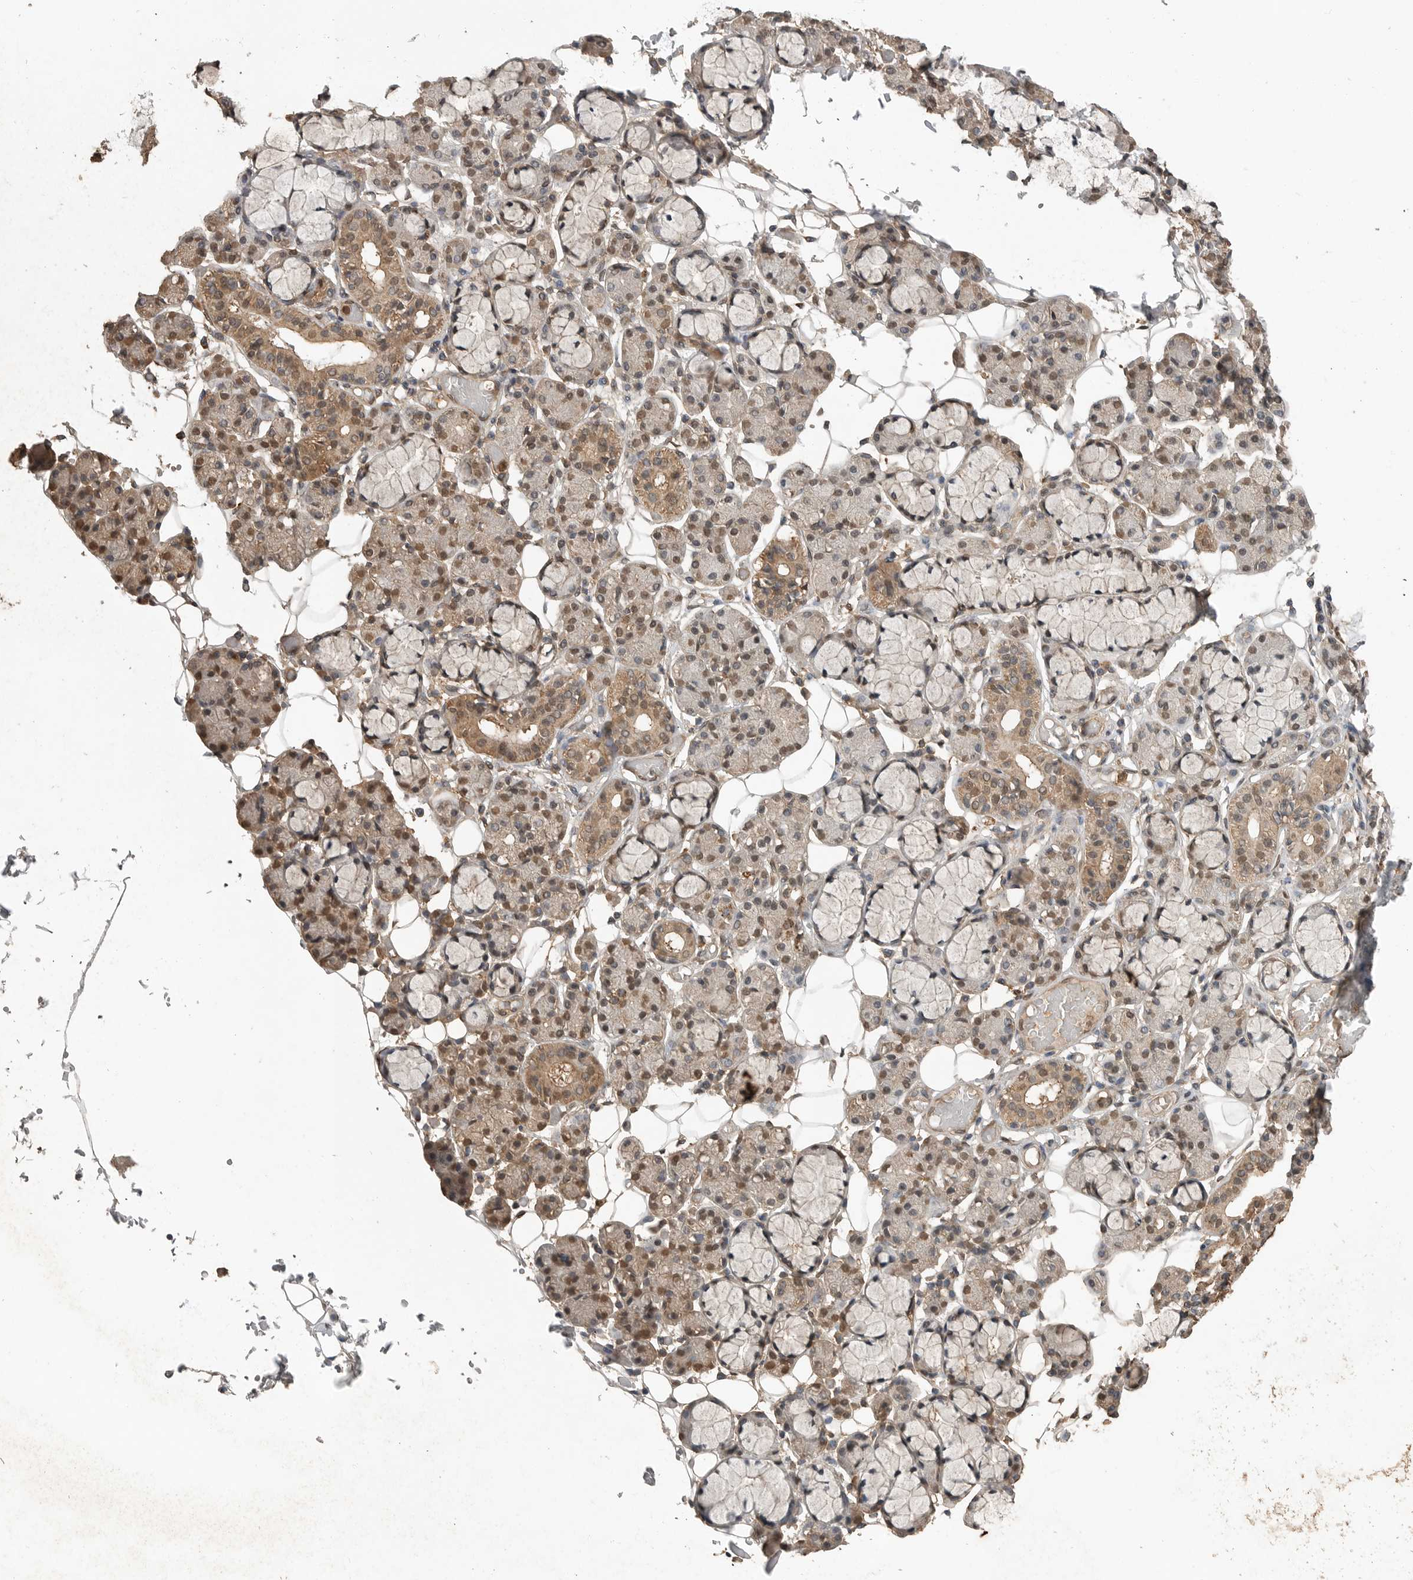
{"staining": {"intensity": "moderate", "quantity": ">75%", "location": "cytoplasmic/membranous,nuclear"}, "tissue": "salivary gland", "cell_type": "Glandular cells", "image_type": "normal", "snomed": [{"axis": "morphology", "description": "Normal tissue, NOS"}, {"axis": "topography", "description": "Salivary gland"}], "caption": "The photomicrograph exhibits staining of unremarkable salivary gland, revealing moderate cytoplasmic/membranous,nuclear protein staining (brown color) within glandular cells. (Stains: DAB (3,3'-diaminobenzidine) in brown, nuclei in blue, Microscopy: brightfield microscopy at high magnification).", "gene": "BLZF1", "patient": {"sex": "male", "age": 63}}